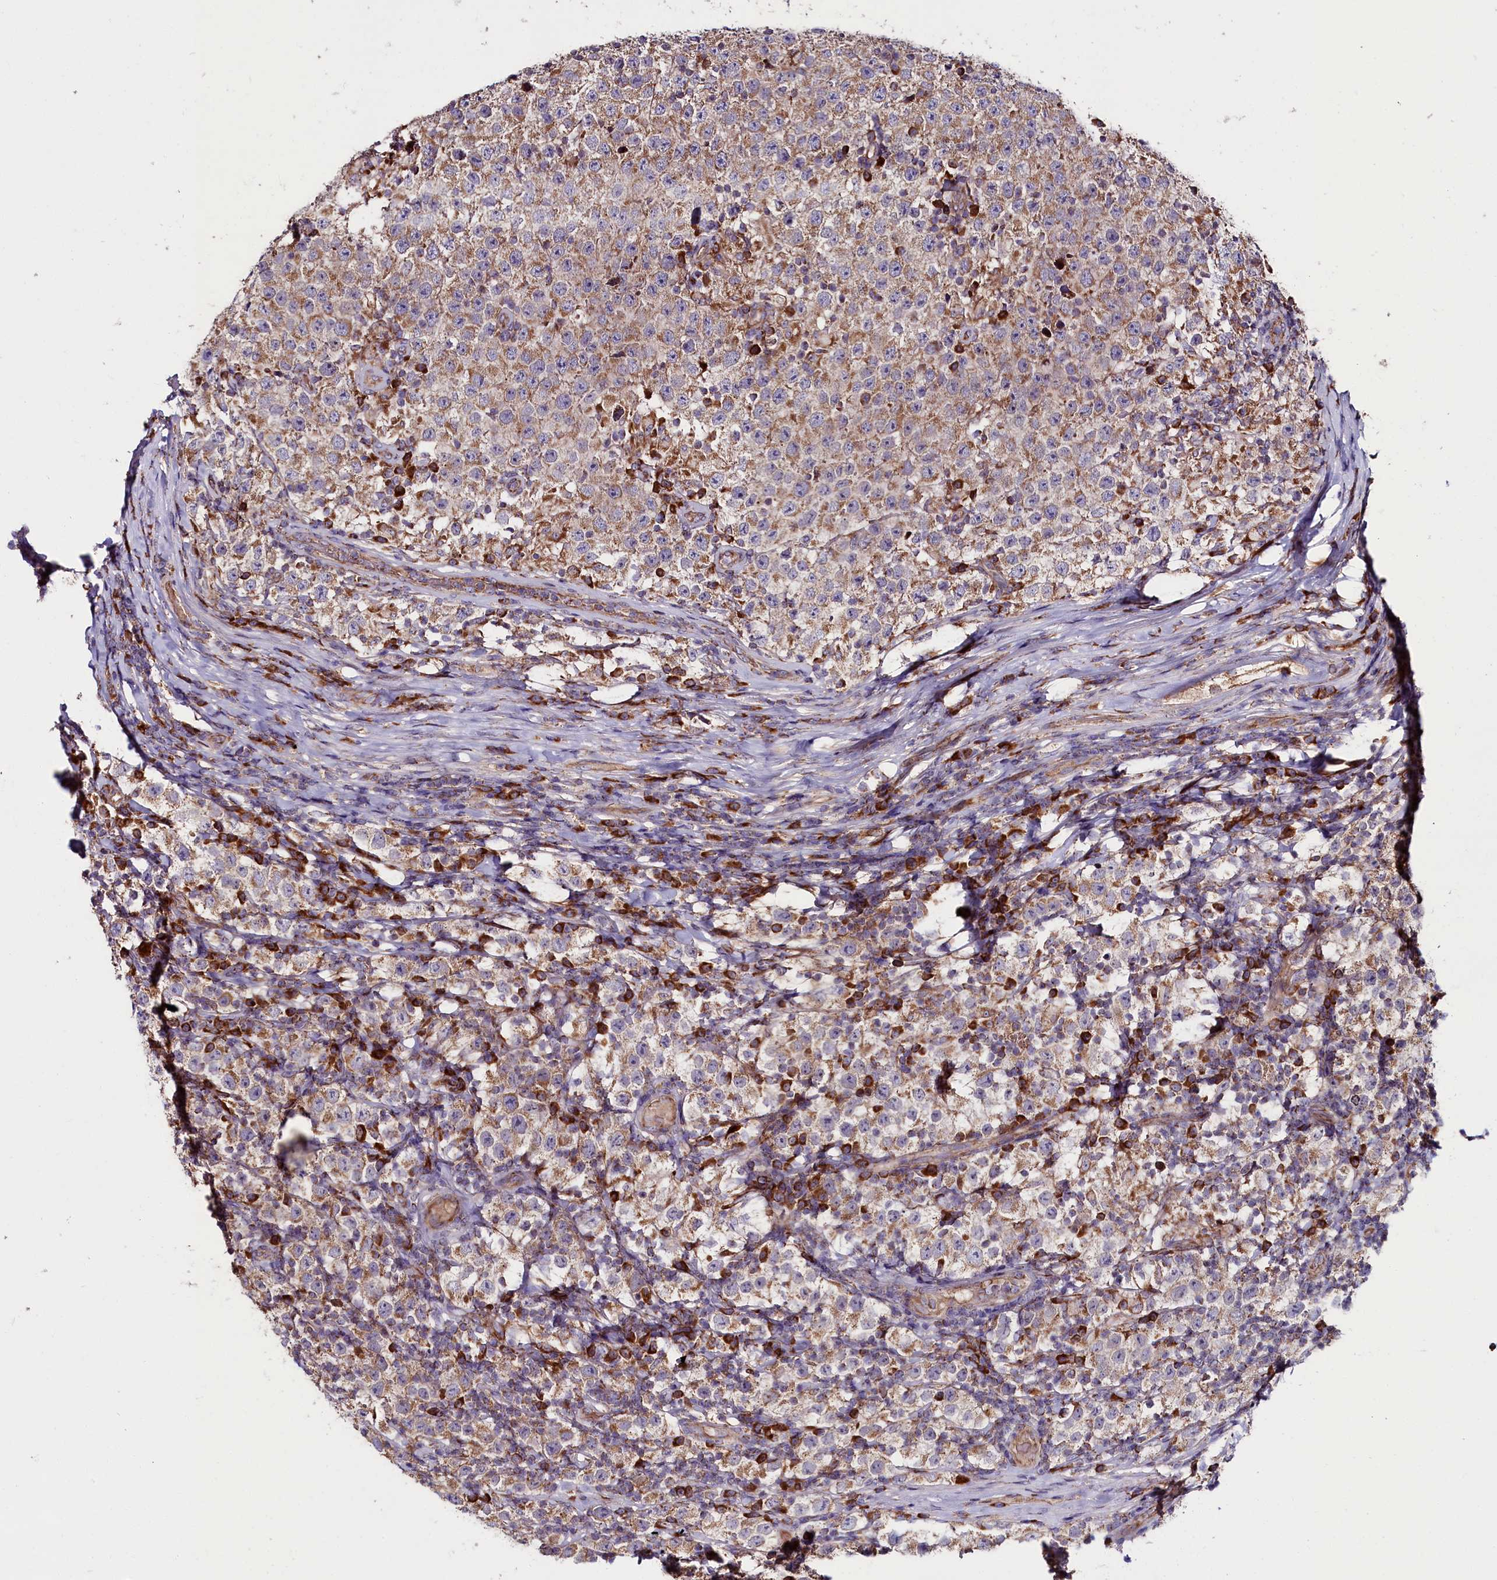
{"staining": {"intensity": "moderate", "quantity": ">75%", "location": "cytoplasmic/membranous"}, "tissue": "testis cancer", "cell_type": "Tumor cells", "image_type": "cancer", "snomed": [{"axis": "morphology", "description": "Normal tissue, NOS"}, {"axis": "morphology", "description": "Urothelial carcinoma, High grade"}, {"axis": "morphology", "description": "Seminoma, NOS"}, {"axis": "morphology", "description": "Carcinoma, Embryonal, NOS"}, {"axis": "topography", "description": "Urinary bladder"}, {"axis": "topography", "description": "Testis"}], "caption": "This is a histology image of IHC staining of testis urothelial carcinoma (high-grade), which shows moderate positivity in the cytoplasmic/membranous of tumor cells.", "gene": "ZSWIM1", "patient": {"sex": "male", "age": 41}}